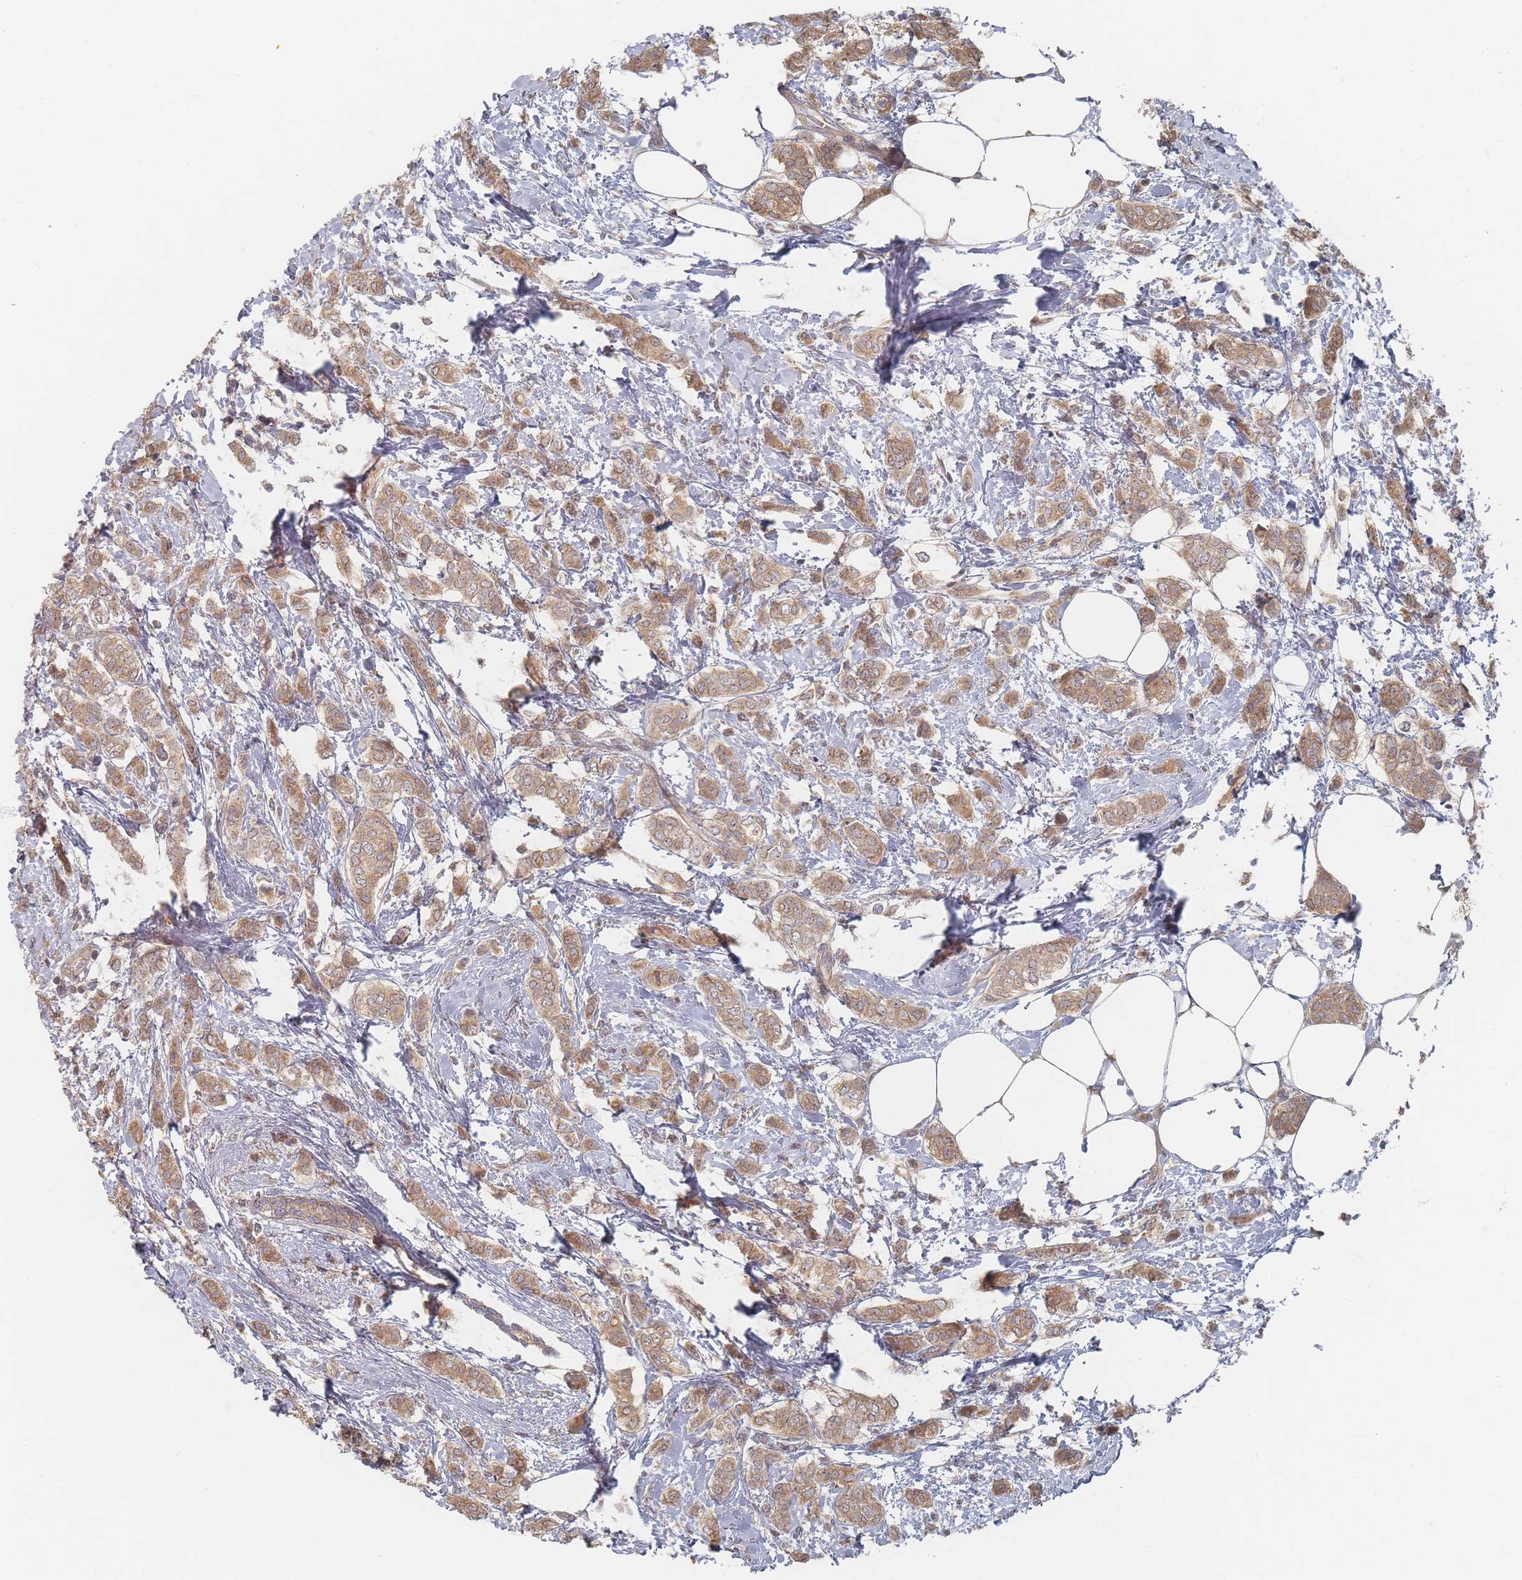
{"staining": {"intensity": "moderate", "quantity": ">75%", "location": "cytoplasmic/membranous"}, "tissue": "breast cancer", "cell_type": "Tumor cells", "image_type": "cancer", "snomed": [{"axis": "morphology", "description": "Duct carcinoma"}, {"axis": "topography", "description": "Breast"}], "caption": "This is an image of IHC staining of breast cancer (invasive ductal carcinoma), which shows moderate positivity in the cytoplasmic/membranous of tumor cells.", "gene": "GLE1", "patient": {"sex": "female", "age": 72}}